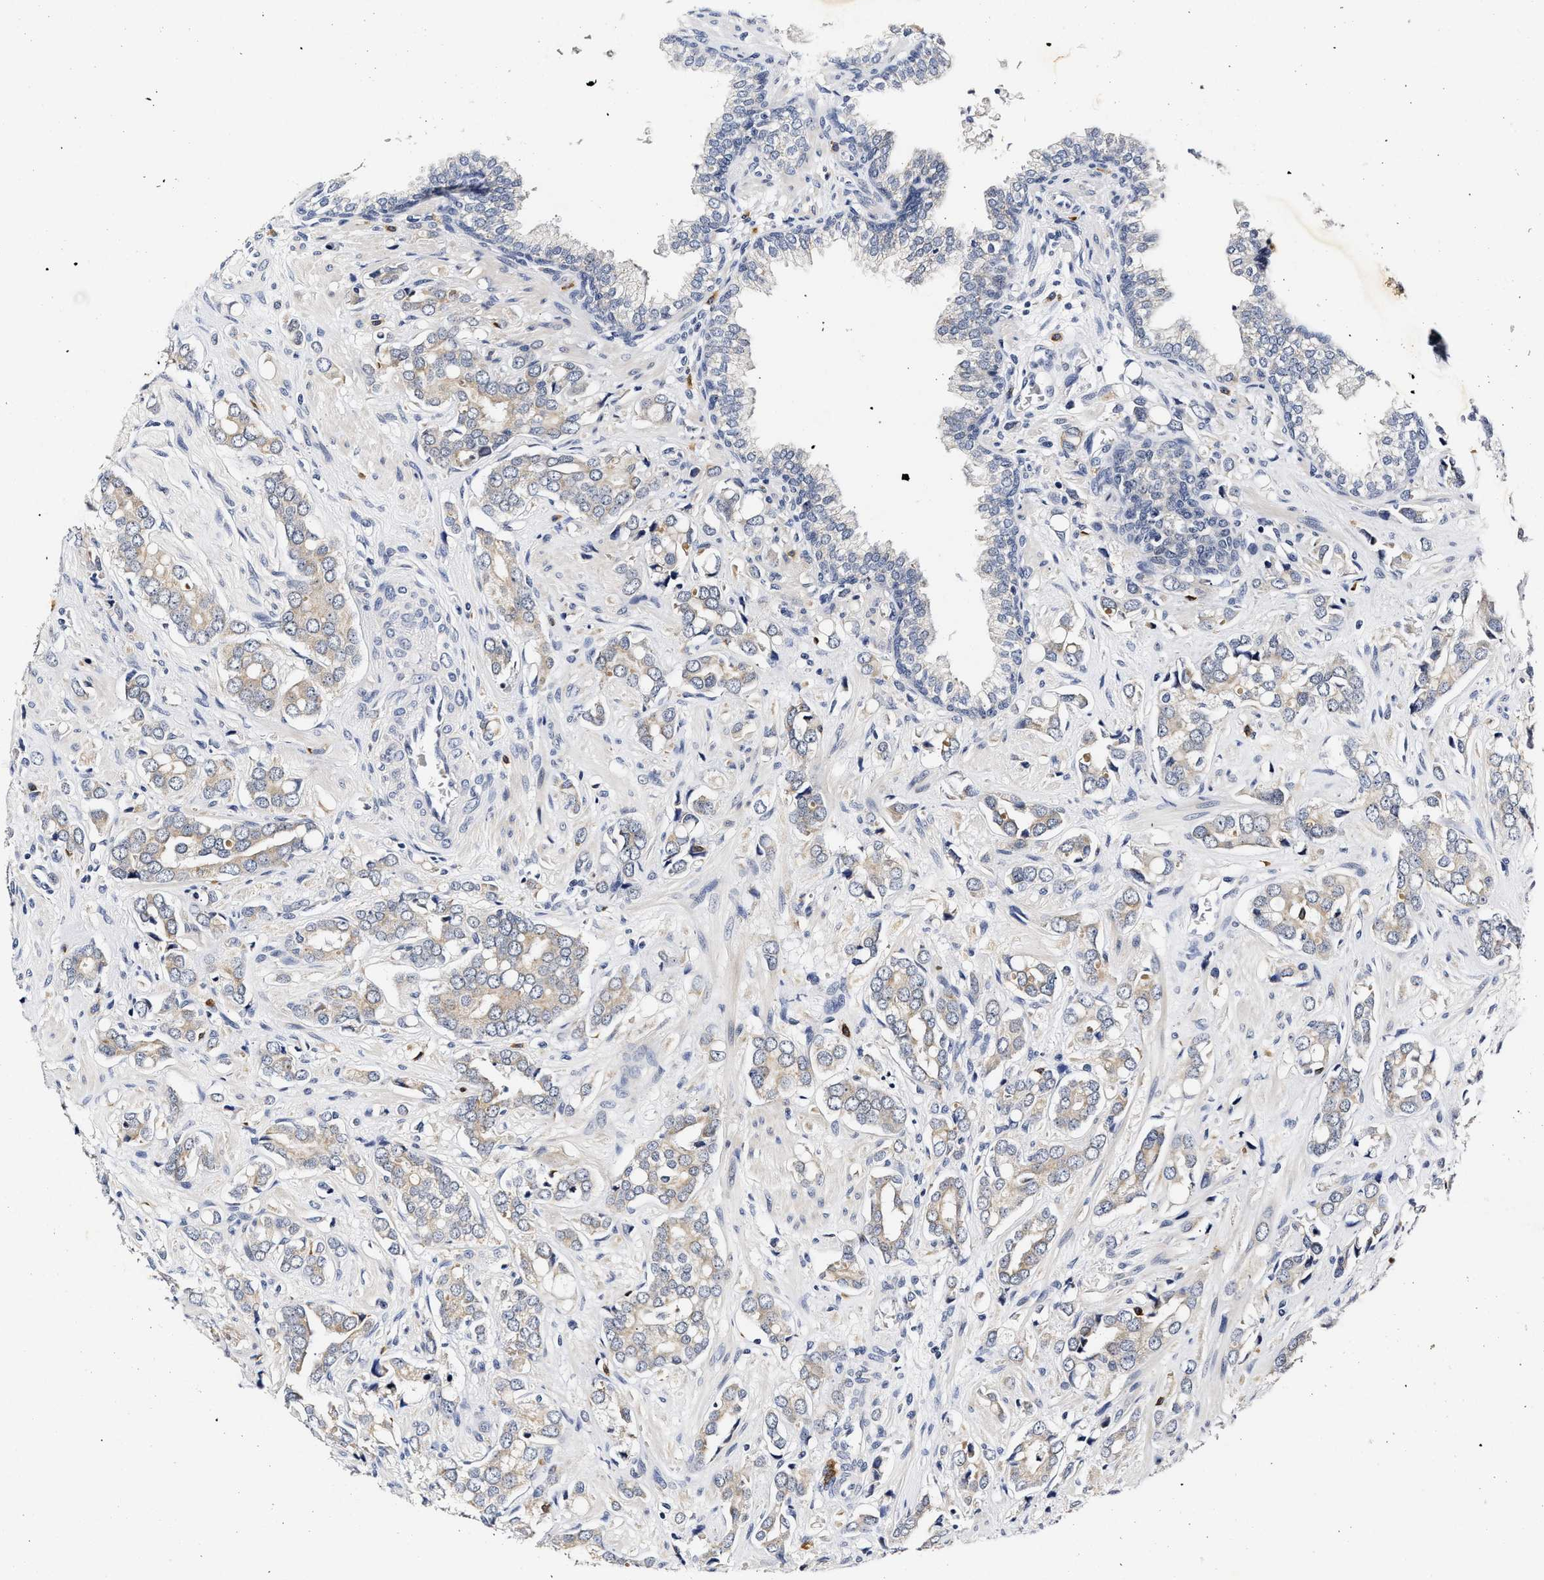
{"staining": {"intensity": "negative", "quantity": "none", "location": "none"}, "tissue": "prostate cancer", "cell_type": "Tumor cells", "image_type": "cancer", "snomed": [{"axis": "morphology", "description": "Adenocarcinoma, High grade"}, {"axis": "topography", "description": "Prostate"}], "caption": "The photomicrograph reveals no significant positivity in tumor cells of prostate adenocarcinoma (high-grade). Nuclei are stained in blue.", "gene": "RINT1", "patient": {"sex": "male", "age": 52}}